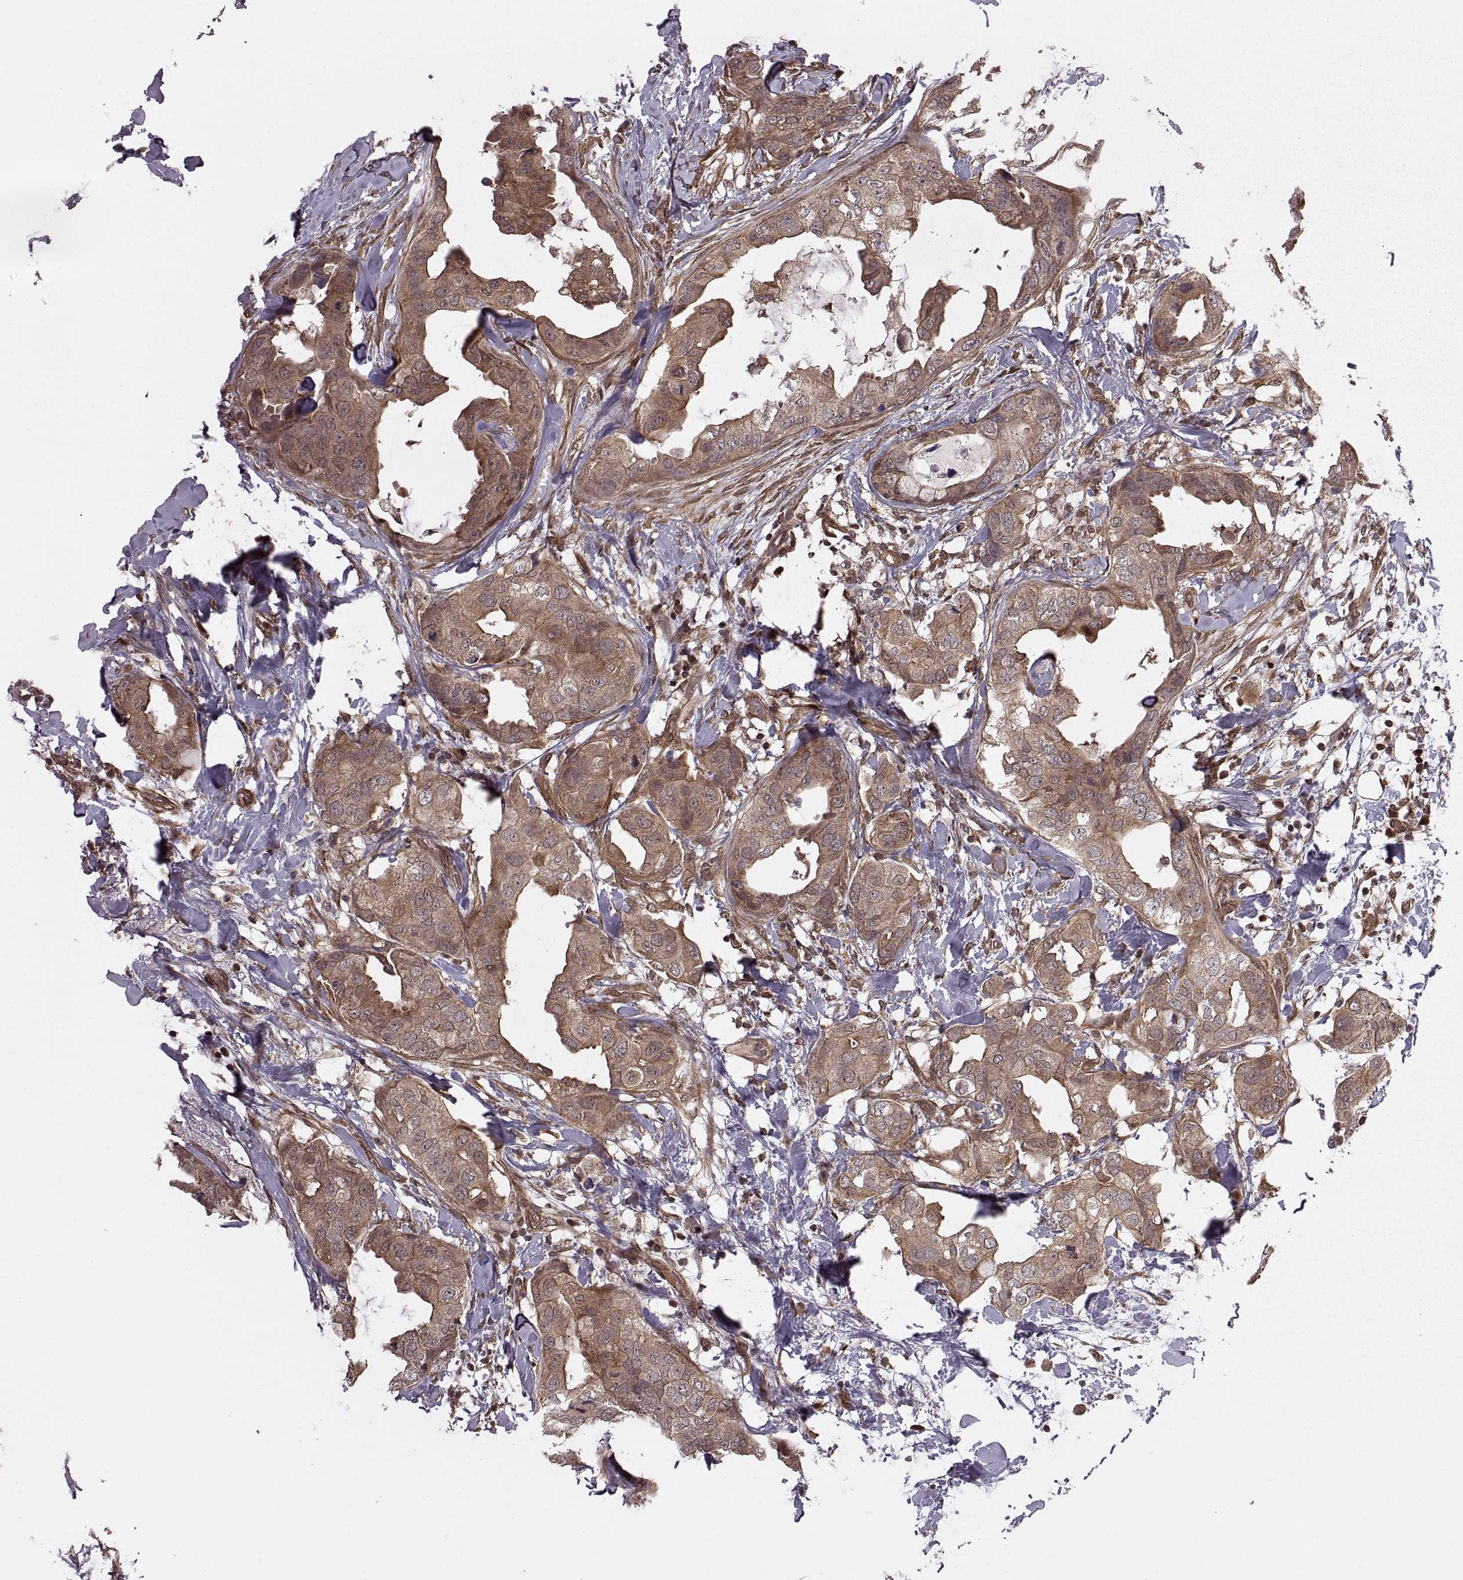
{"staining": {"intensity": "moderate", "quantity": ">75%", "location": "cytoplasmic/membranous"}, "tissue": "breast cancer", "cell_type": "Tumor cells", "image_type": "cancer", "snomed": [{"axis": "morphology", "description": "Normal tissue, NOS"}, {"axis": "morphology", "description": "Duct carcinoma"}, {"axis": "topography", "description": "Breast"}], "caption": "Moderate cytoplasmic/membranous staining for a protein is identified in about >75% of tumor cells of breast cancer using IHC.", "gene": "DEDD", "patient": {"sex": "female", "age": 40}}